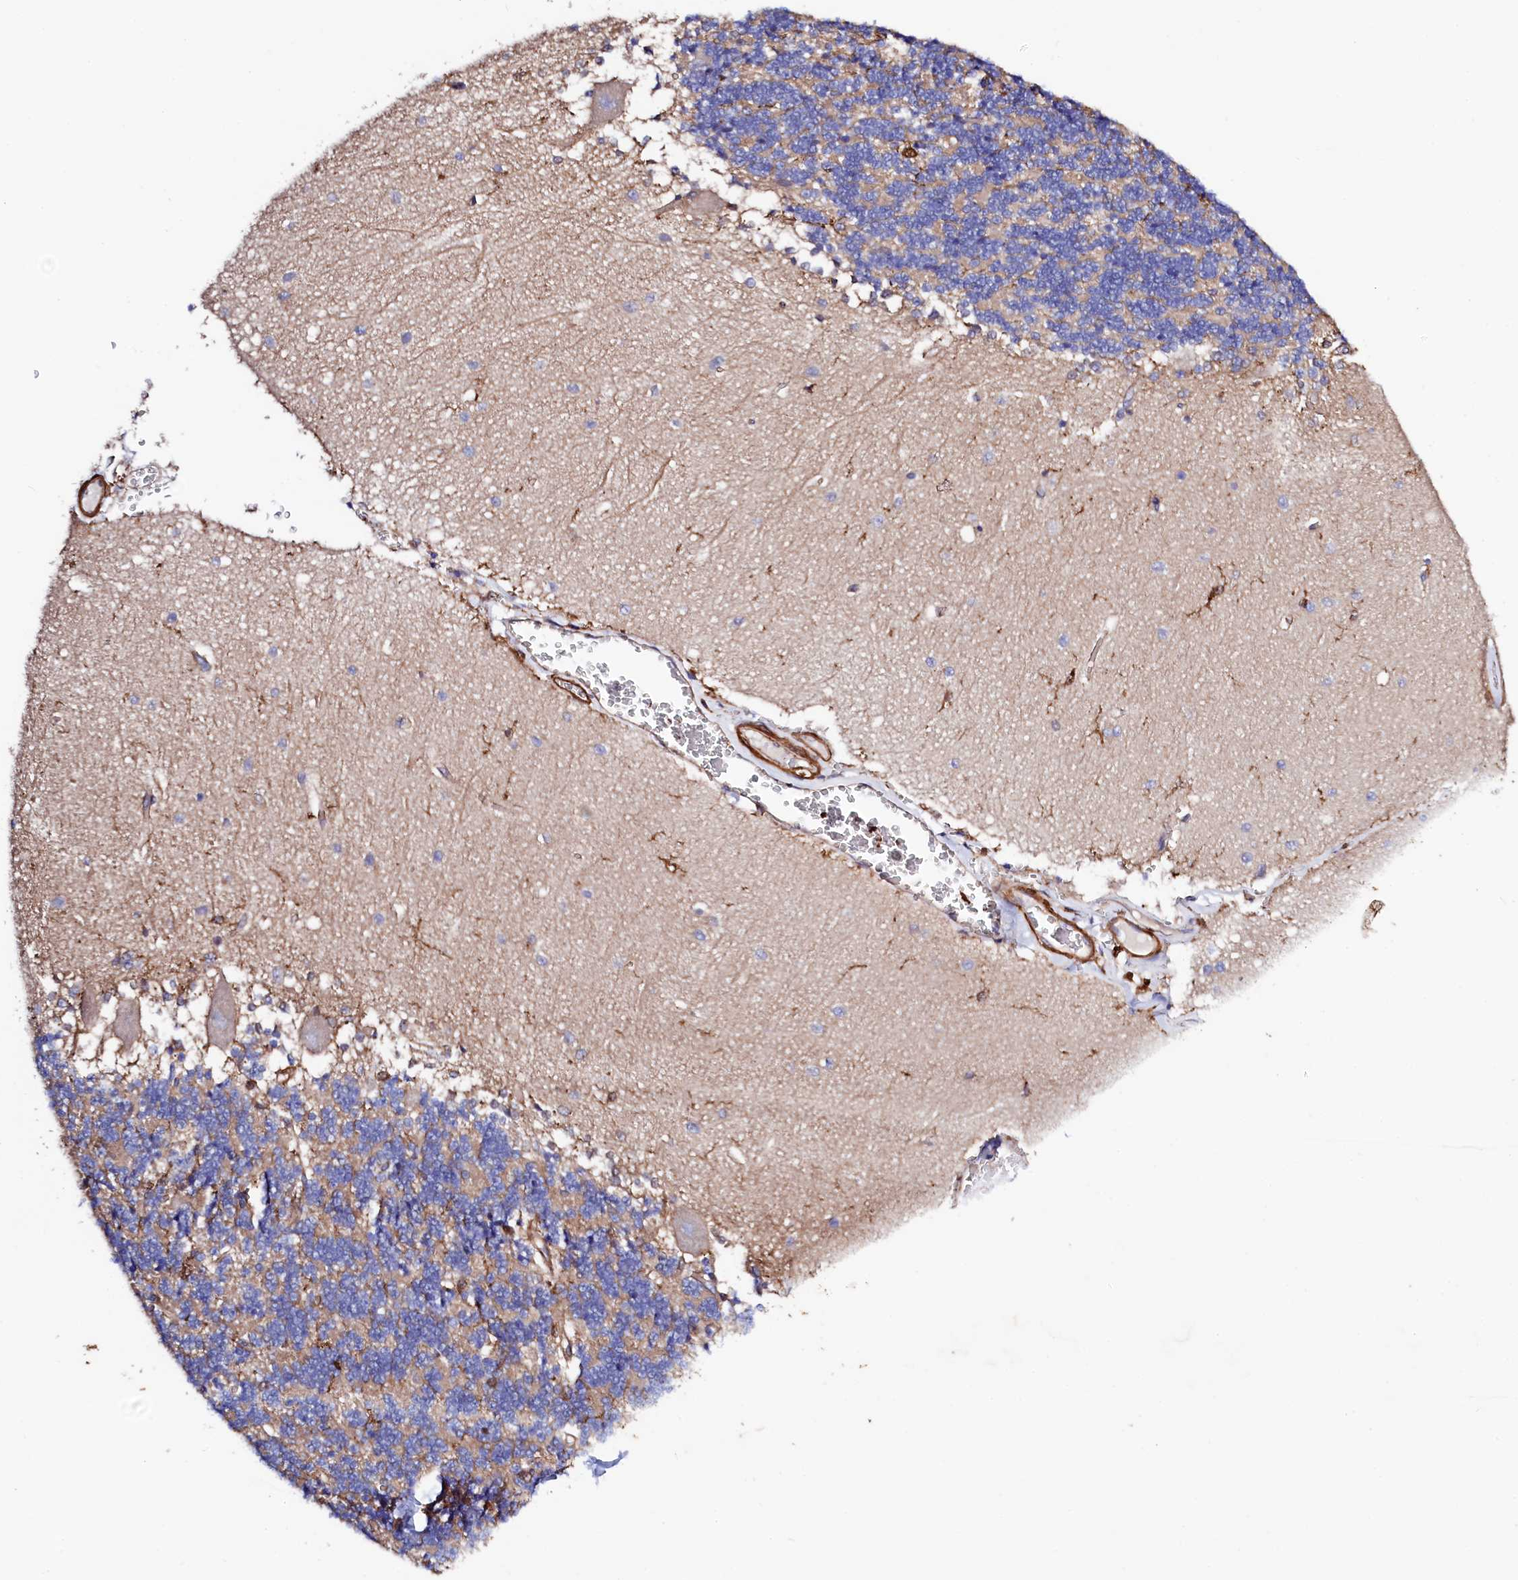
{"staining": {"intensity": "negative", "quantity": "none", "location": "none"}, "tissue": "cerebellum", "cell_type": "Cells in granular layer", "image_type": "normal", "snomed": [{"axis": "morphology", "description": "Normal tissue, NOS"}, {"axis": "topography", "description": "Cerebellum"}], "caption": "The photomicrograph exhibits no staining of cells in granular layer in benign cerebellum. The staining was performed using DAB (3,3'-diaminobenzidine) to visualize the protein expression in brown, while the nuclei were stained in blue with hematoxylin (Magnification: 20x).", "gene": "STAMBPL1", "patient": {"sex": "male", "age": 37}}